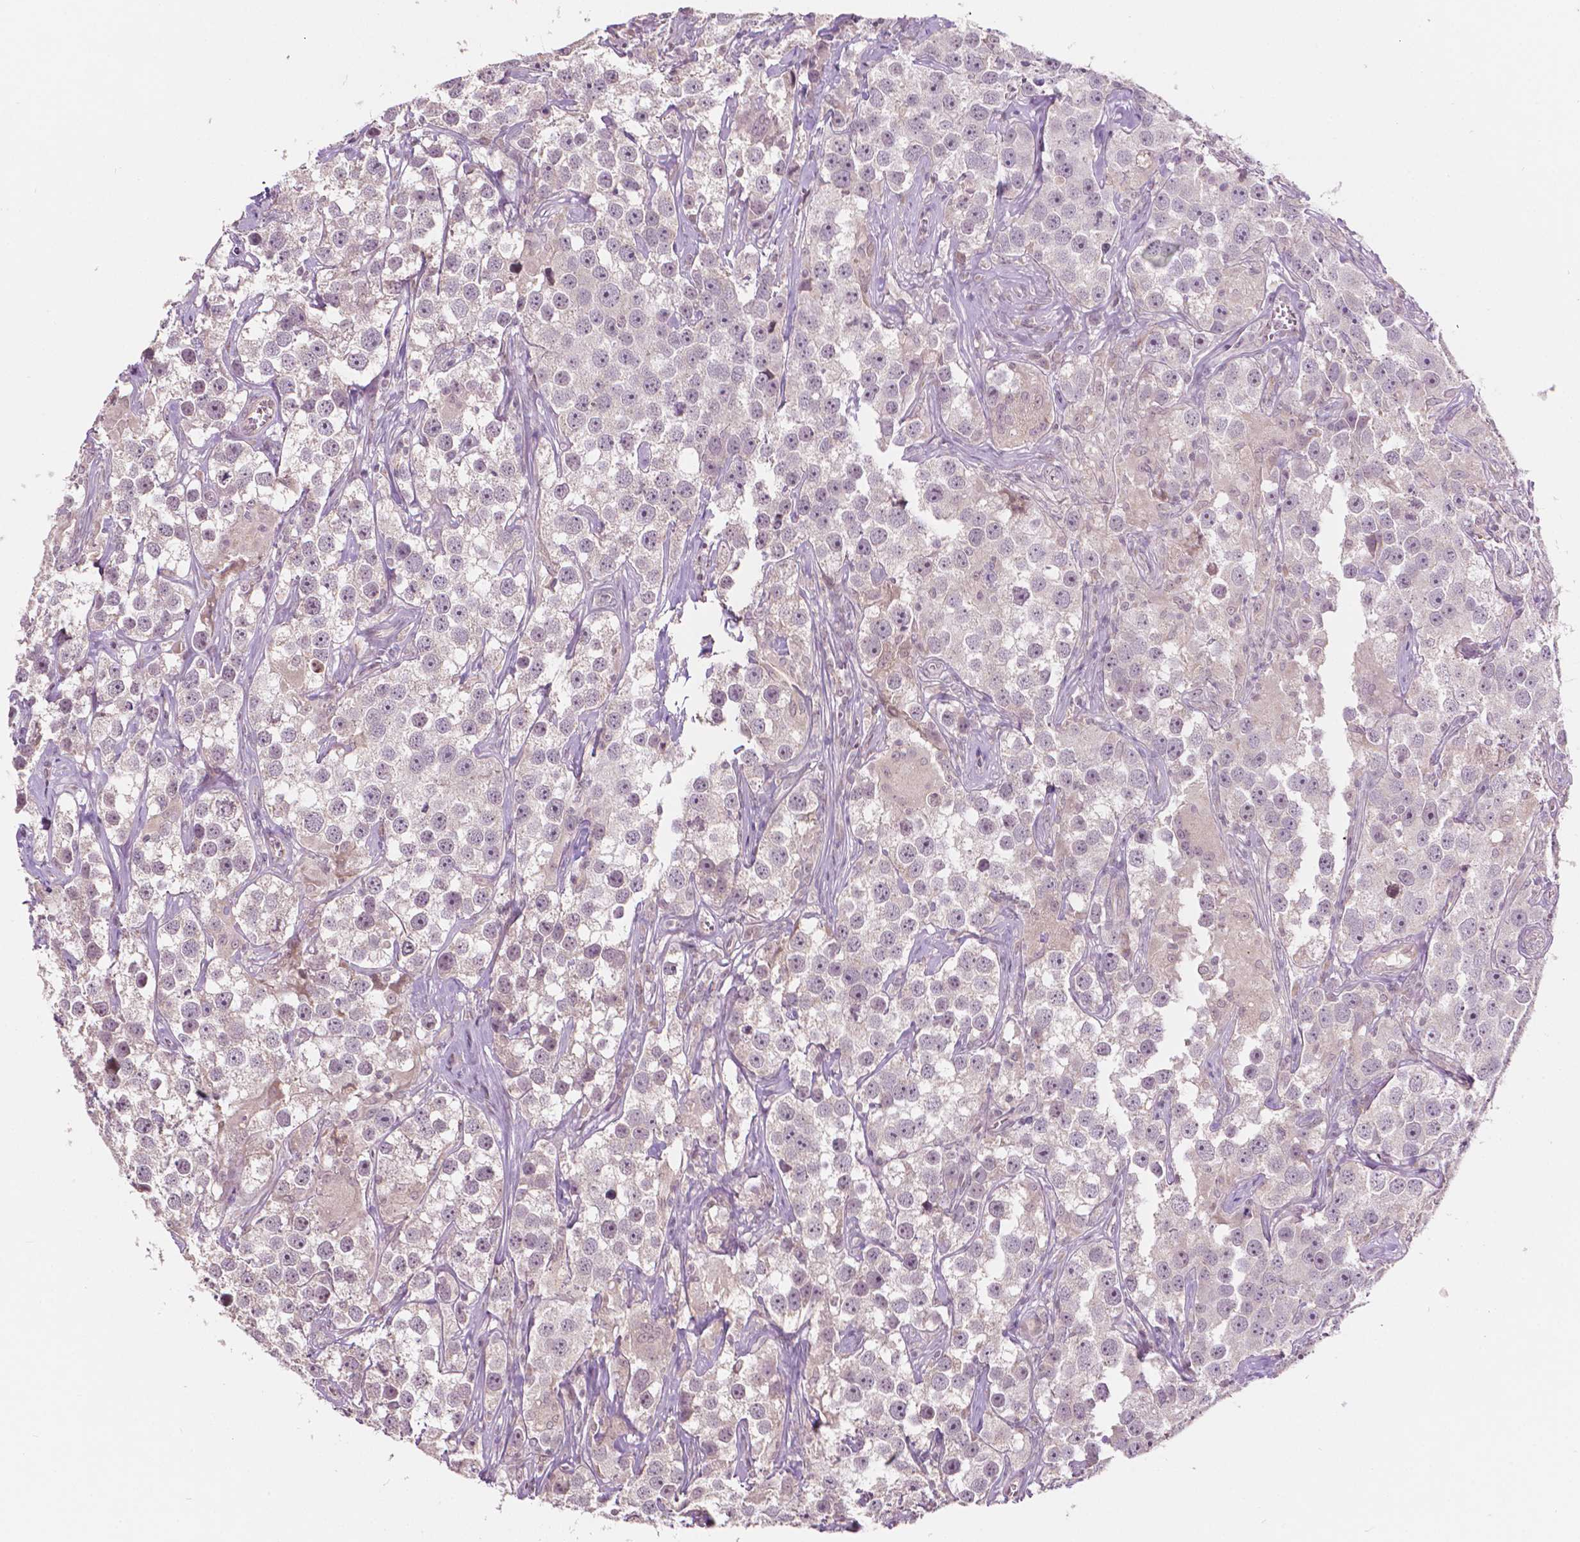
{"staining": {"intensity": "negative", "quantity": "none", "location": "none"}, "tissue": "testis cancer", "cell_type": "Tumor cells", "image_type": "cancer", "snomed": [{"axis": "morphology", "description": "Seminoma, NOS"}, {"axis": "topography", "description": "Testis"}], "caption": "Tumor cells are negative for brown protein staining in seminoma (testis).", "gene": "NOS1AP", "patient": {"sex": "male", "age": 49}}